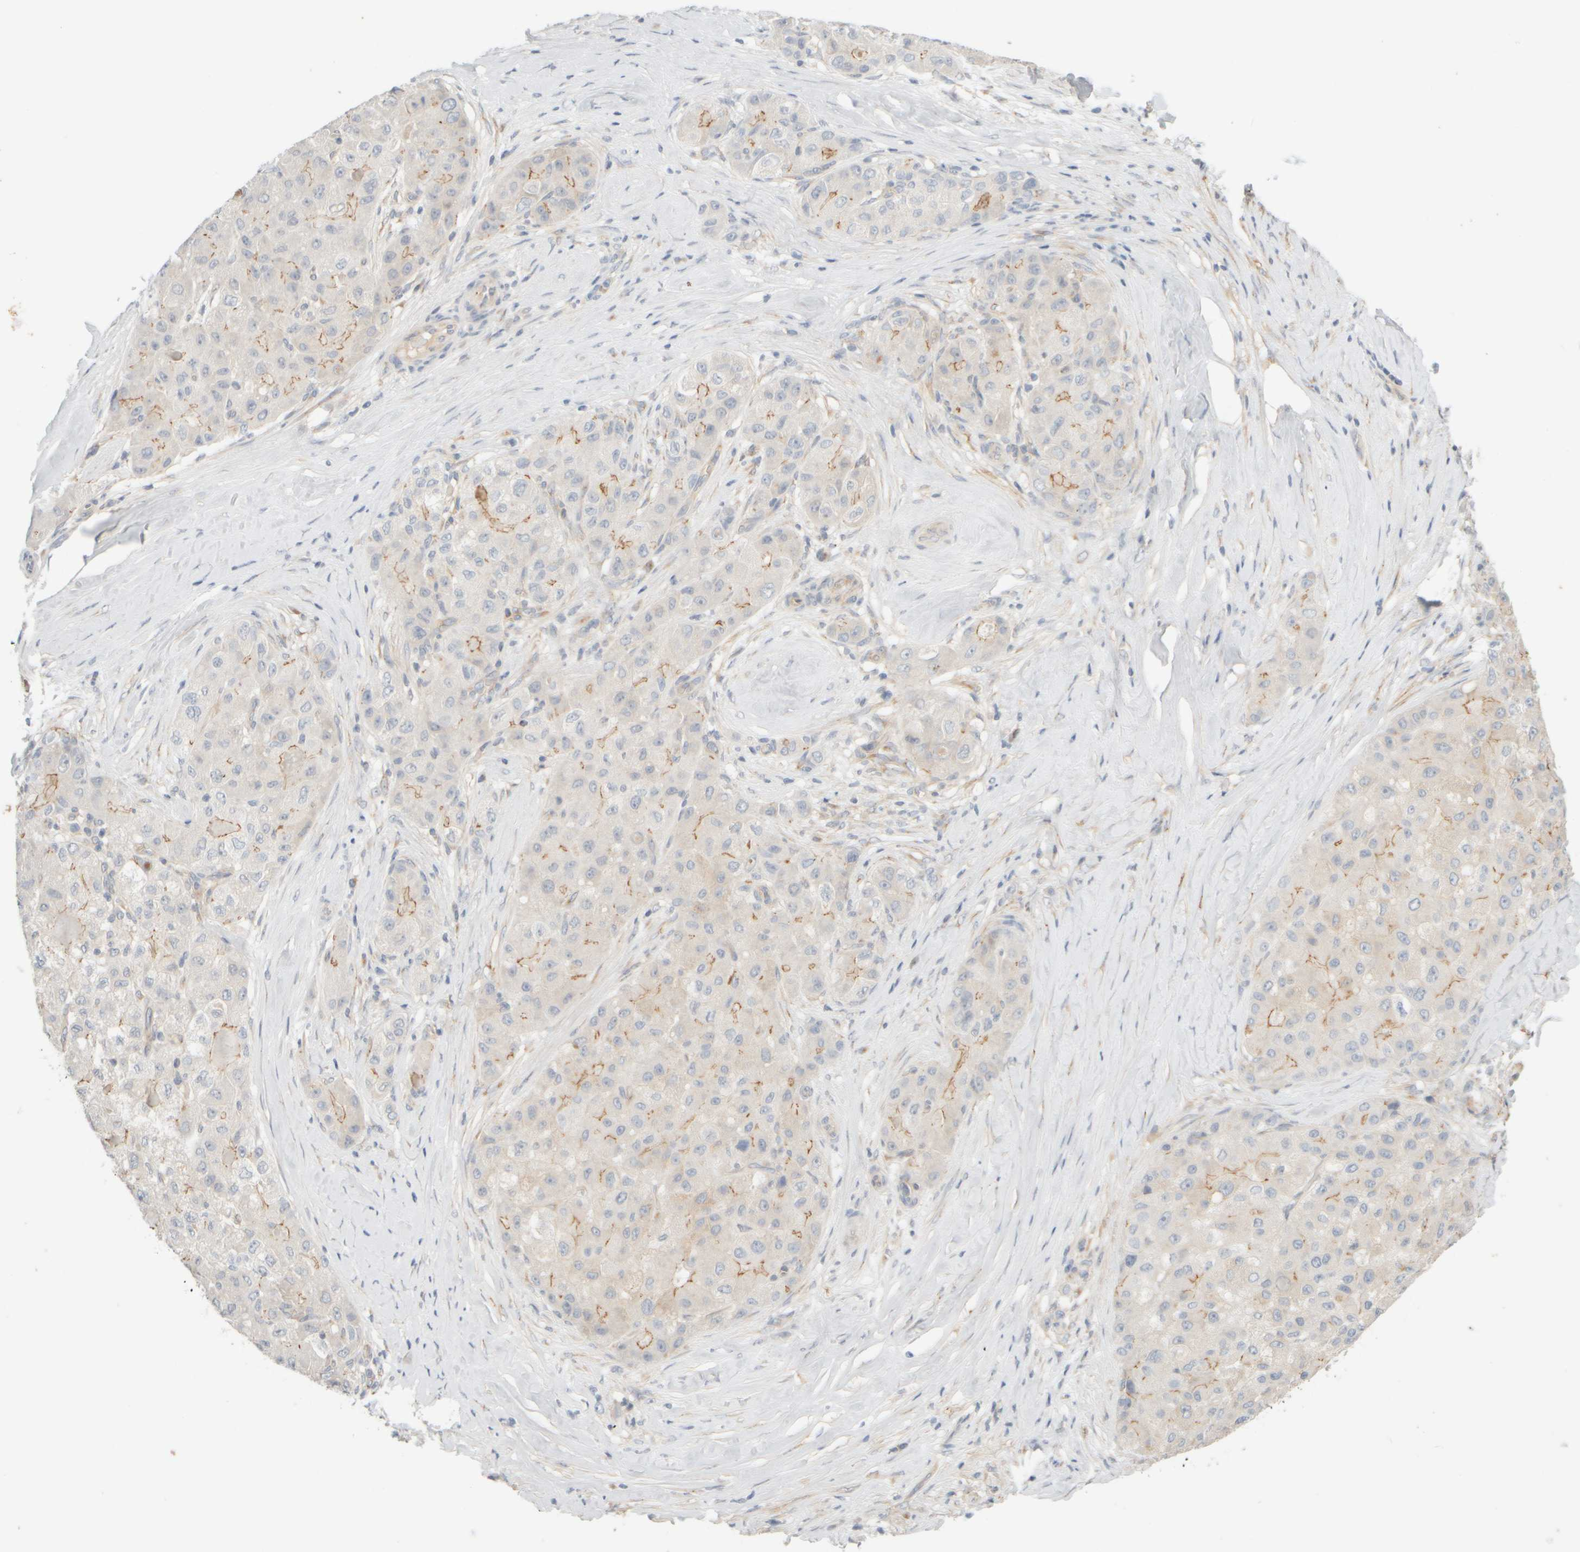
{"staining": {"intensity": "weak", "quantity": "<25%", "location": "cytoplasmic/membranous"}, "tissue": "liver cancer", "cell_type": "Tumor cells", "image_type": "cancer", "snomed": [{"axis": "morphology", "description": "Carcinoma, Hepatocellular, NOS"}, {"axis": "topography", "description": "Liver"}], "caption": "The immunohistochemistry (IHC) histopathology image has no significant positivity in tumor cells of liver cancer tissue. Nuclei are stained in blue.", "gene": "GOPC", "patient": {"sex": "male", "age": 80}}